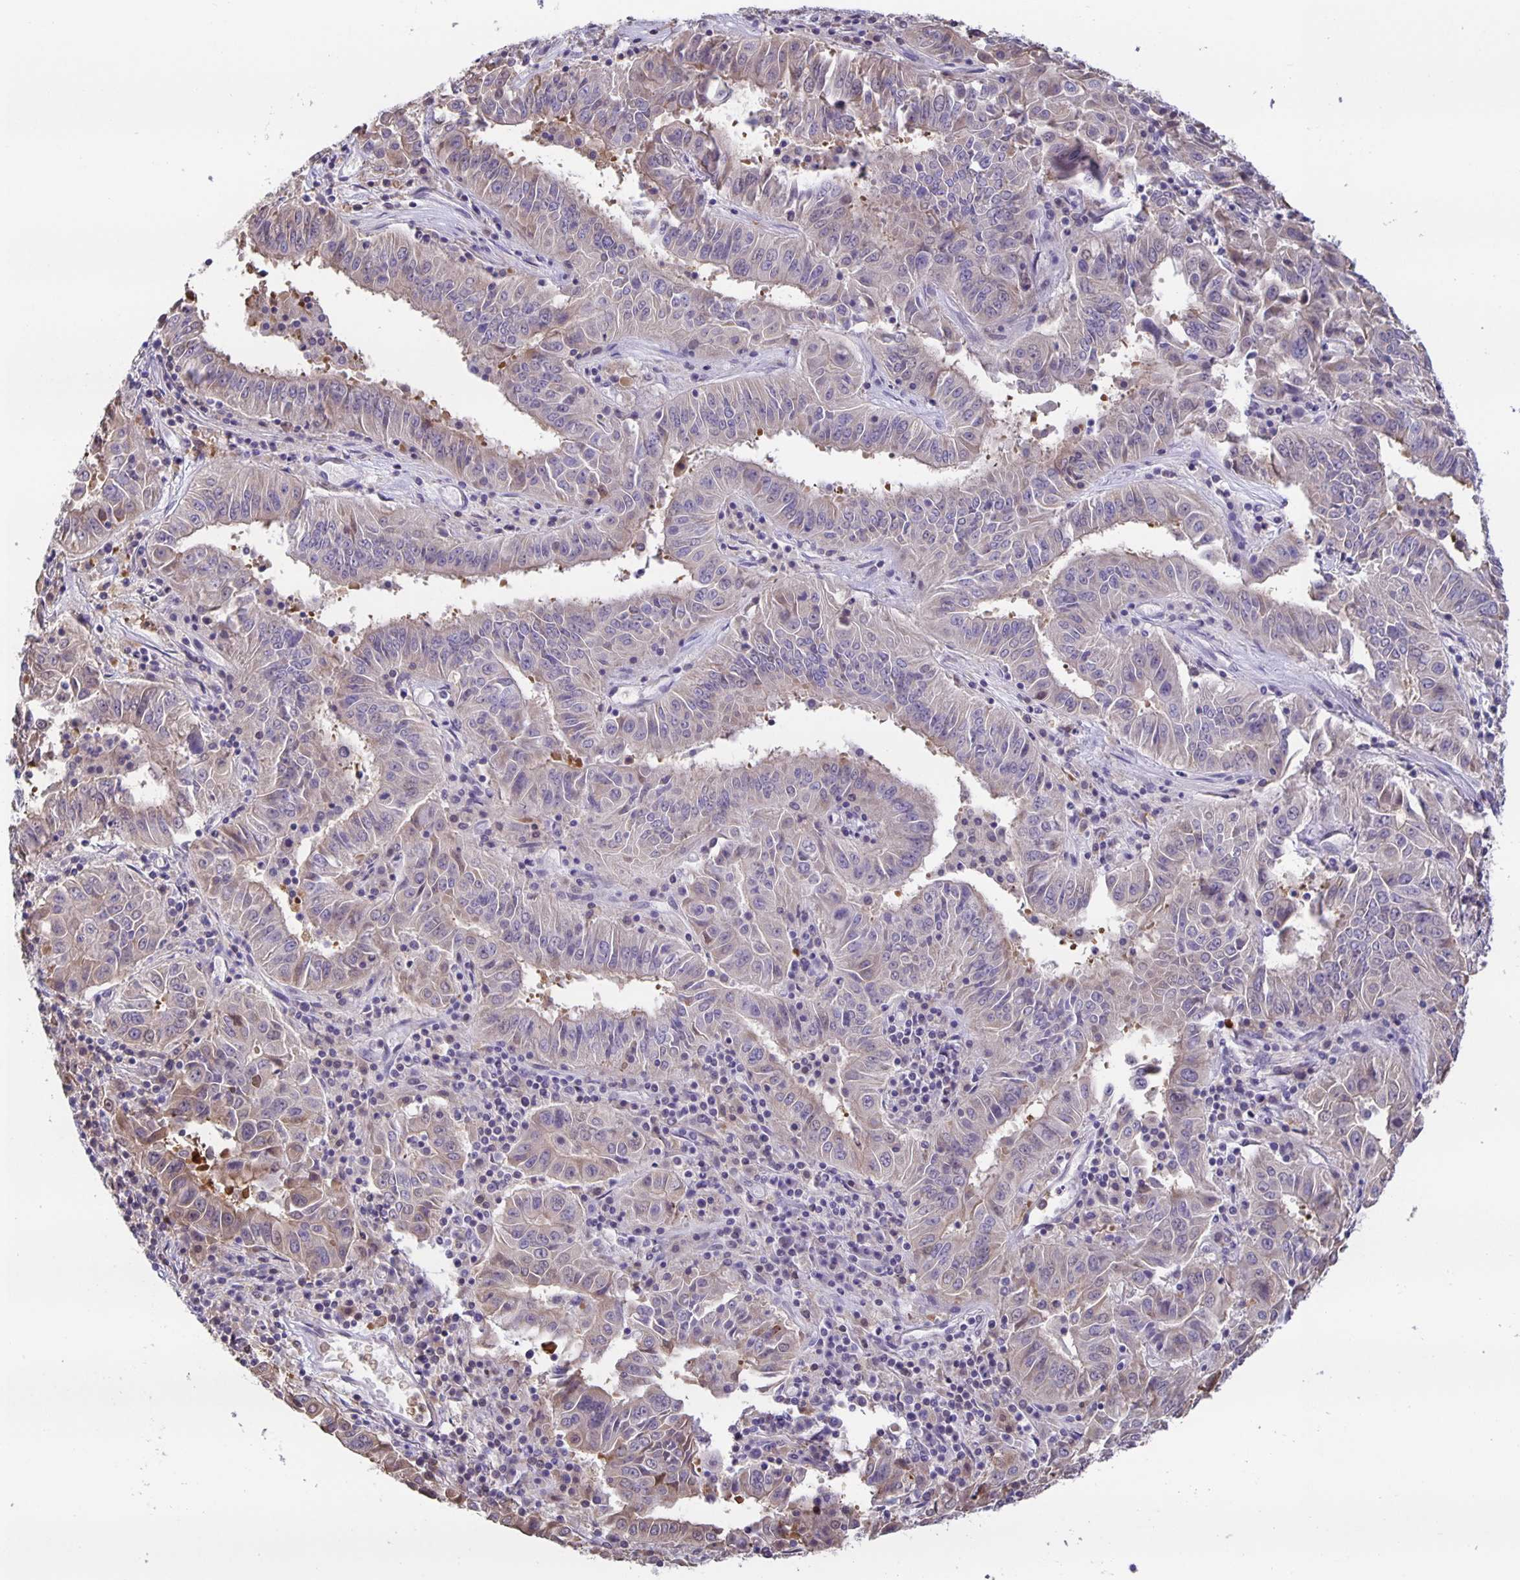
{"staining": {"intensity": "weak", "quantity": "<25%", "location": "cytoplasmic/membranous"}, "tissue": "pancreatic cancer", "cell_type": "Tumor cells", "image_type": "cancer", "snomed": [{"axis": "morphology", "description": "Adenocarcinoma, NOS"}, {"axis": "topography", "description": "Pancreas"}], "caption": "DAB immunohistochemical staining of pancreatic cancer demonstrates no significant positivity in tumor cells.", "gene": "MARCHF6", "patient": {"sex": "male", "age": 63}}